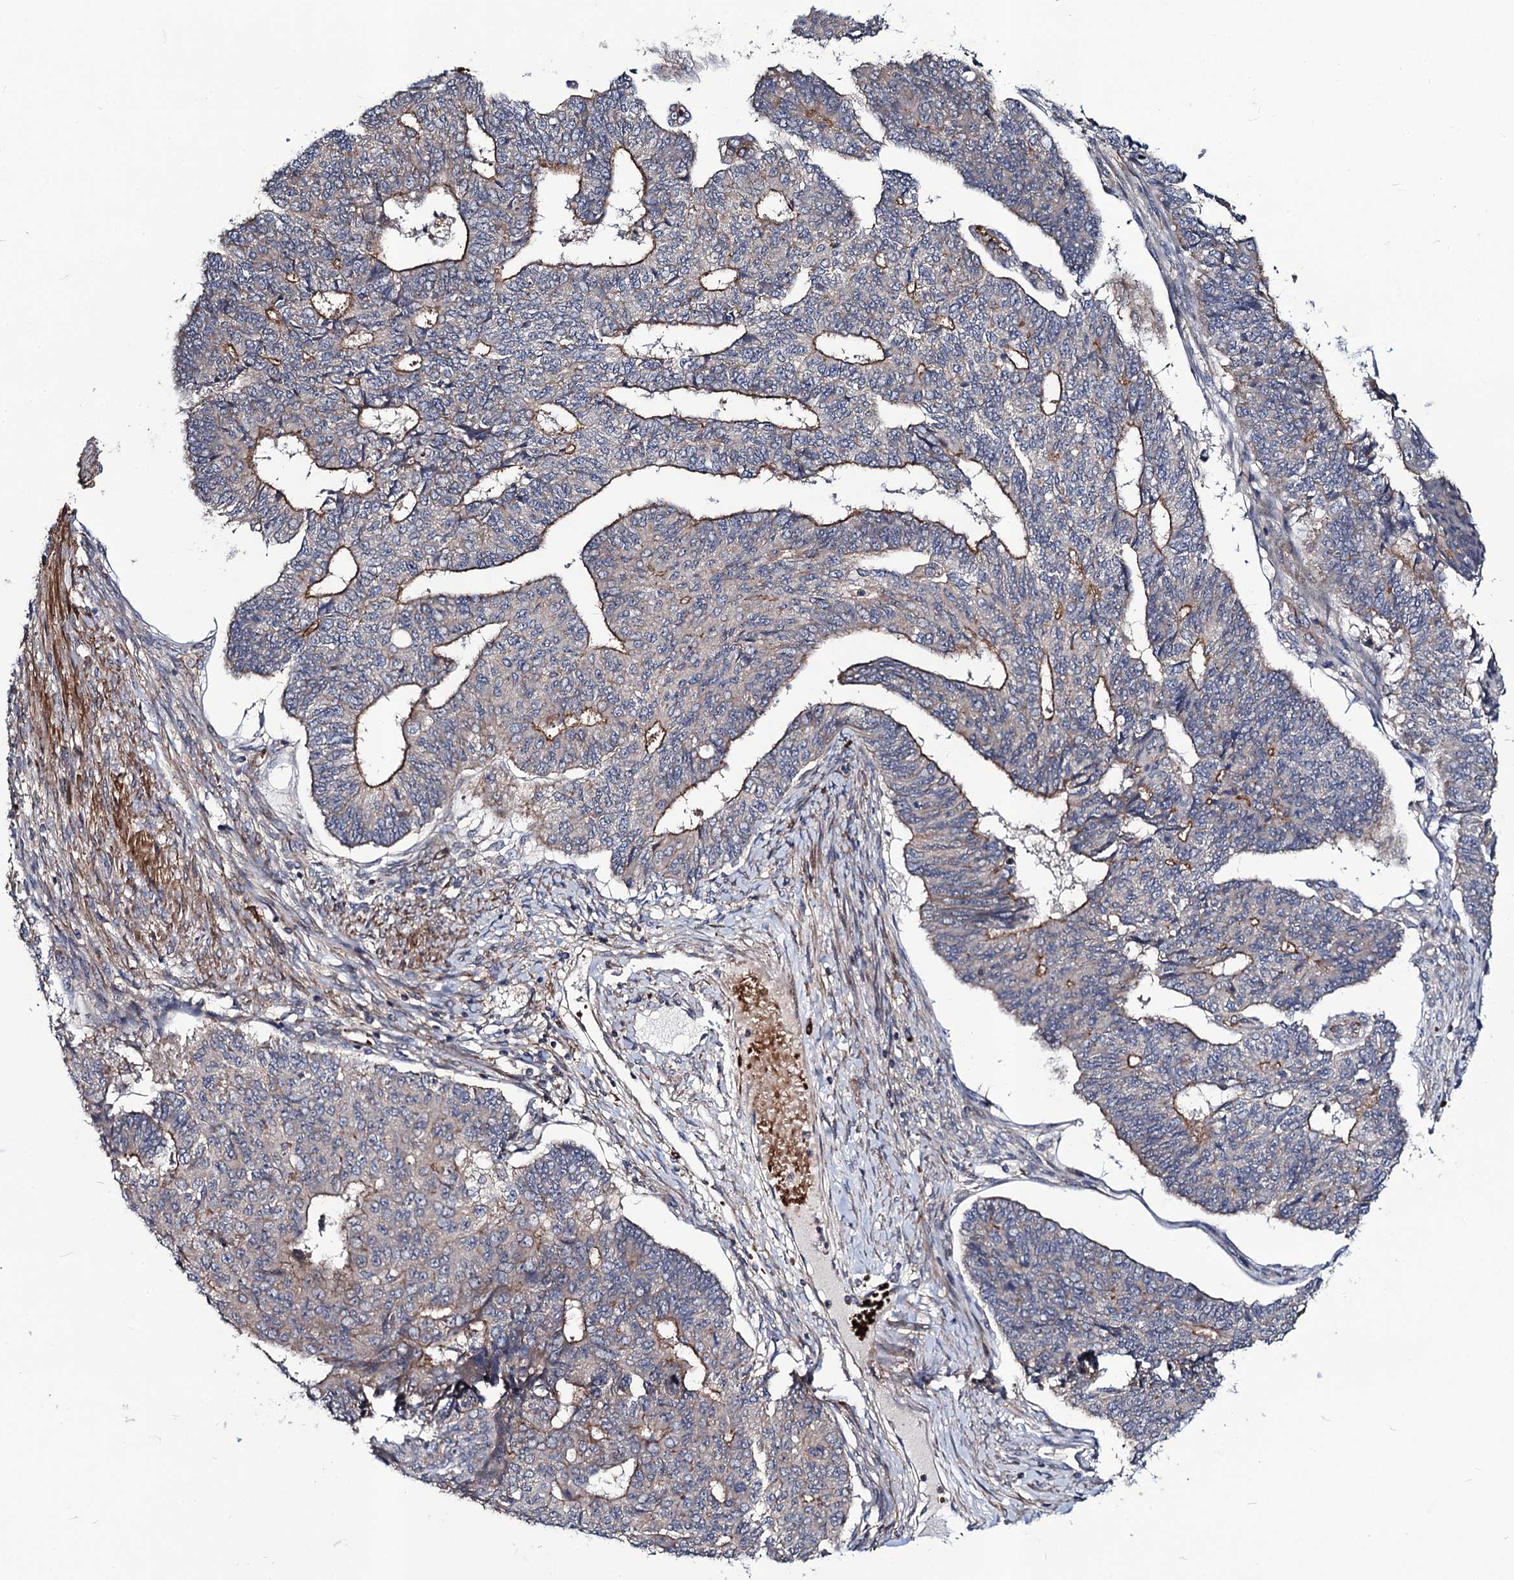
{"staining": {"intensity": "moderate", "quantity": "25%-75%", "location": "cytoplasmic/membranous"}, "tissue": "endometrial cancer", "cell_type": "Tumor cells", "image_type": "cancer", "snomed": [{"axis": "morphology", "description": "Adenocarcinoma, NOS"}, {"axis": "topography", "description": "Endometrium"}], "caption": "The image reveals staining of endometrial adenocarcinoma, revealing moderate cytoplasmic/membranous protein expression (brown color) within tumor cells.", "gene": "KXD1", "patient": {"sex": "female", "age": 32}}